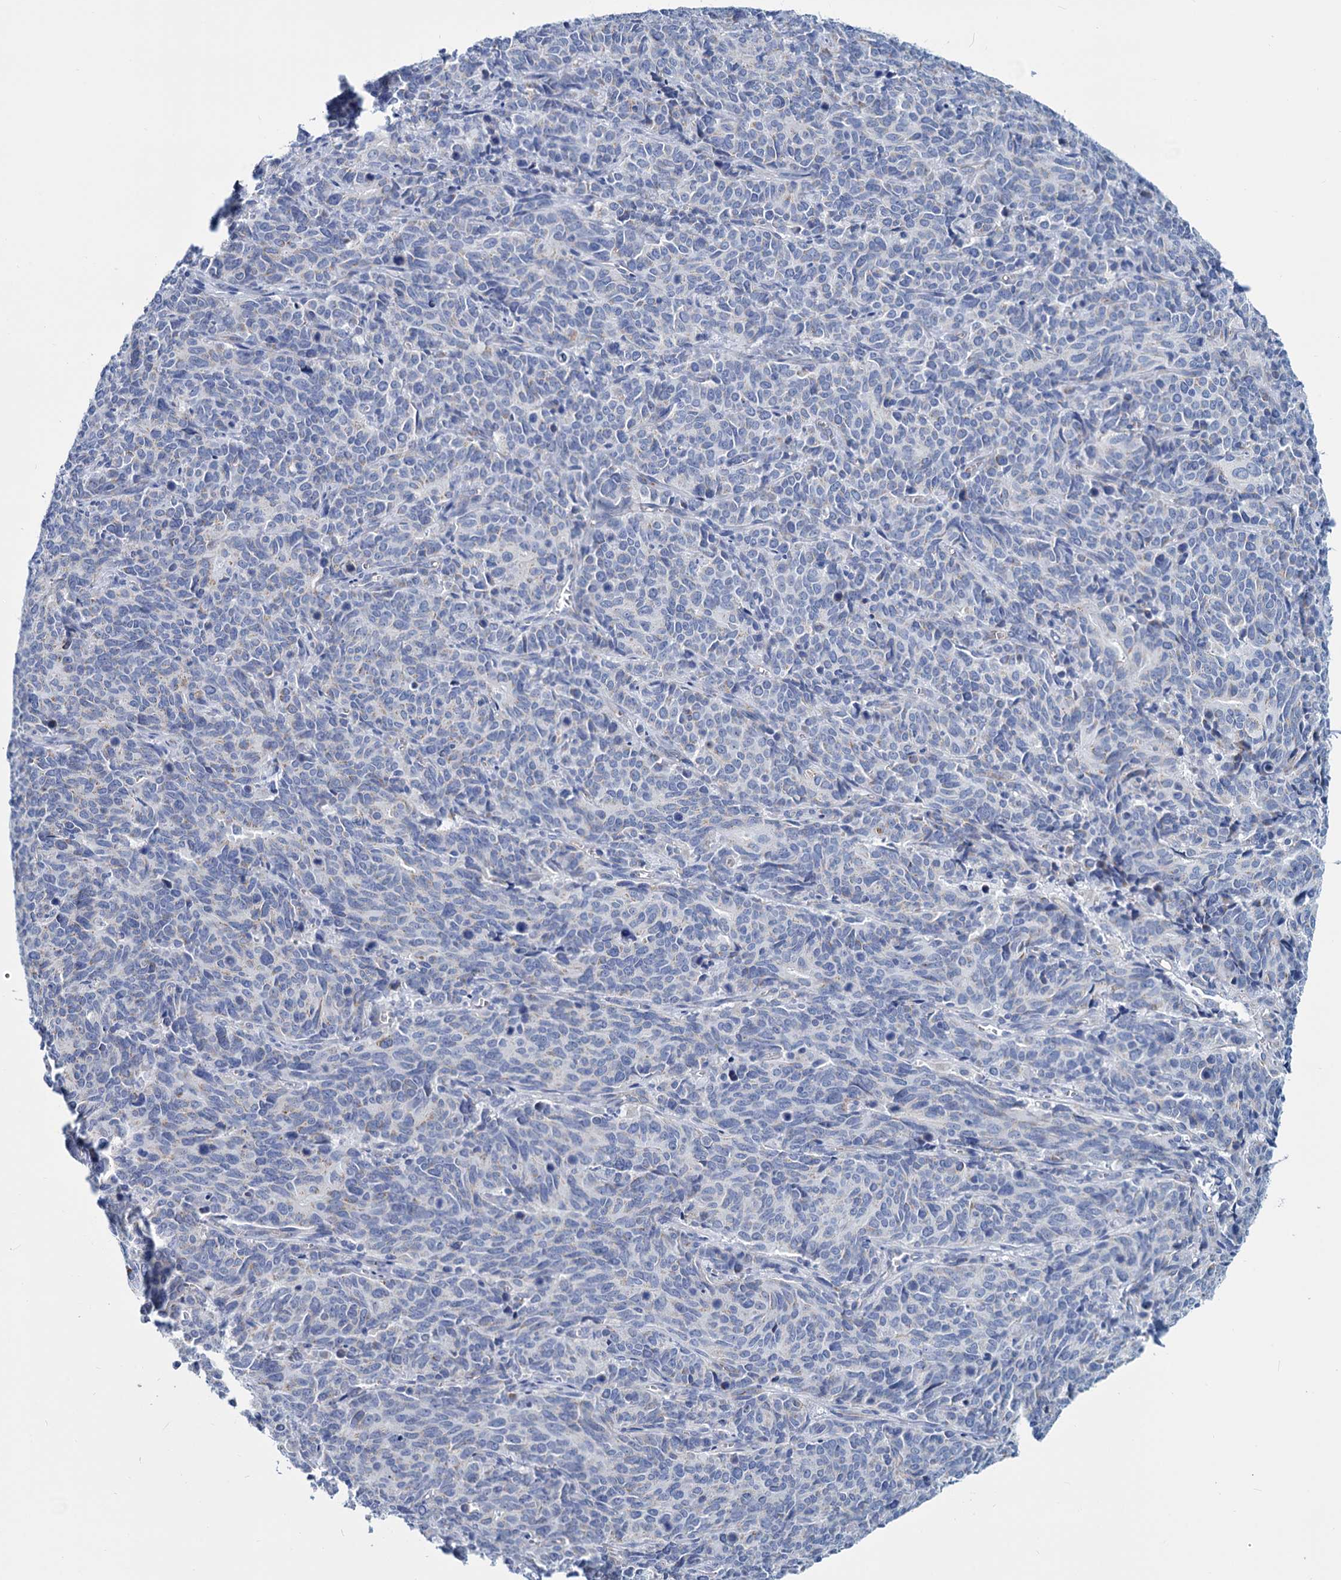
{"staining": {"intensity": "negative", "quantity": "none", "location": "none"}, "tissue": "cervical cancer", "cell_type": "Tumor cells", "image_type": "cancer", "snomed": [{"axis": "morphology", "description": "Squamous cell carcinoma, NOS"}, {"axis": "topography", "description": "Cervix"}], "caption": "DAB immunohistochemical staining of human squamous cell carcinoma (cervical) reveals no significant expression in tumor cells.", "gene": "SLC1A3", "patient": {"sex": "female", "age": 60}}